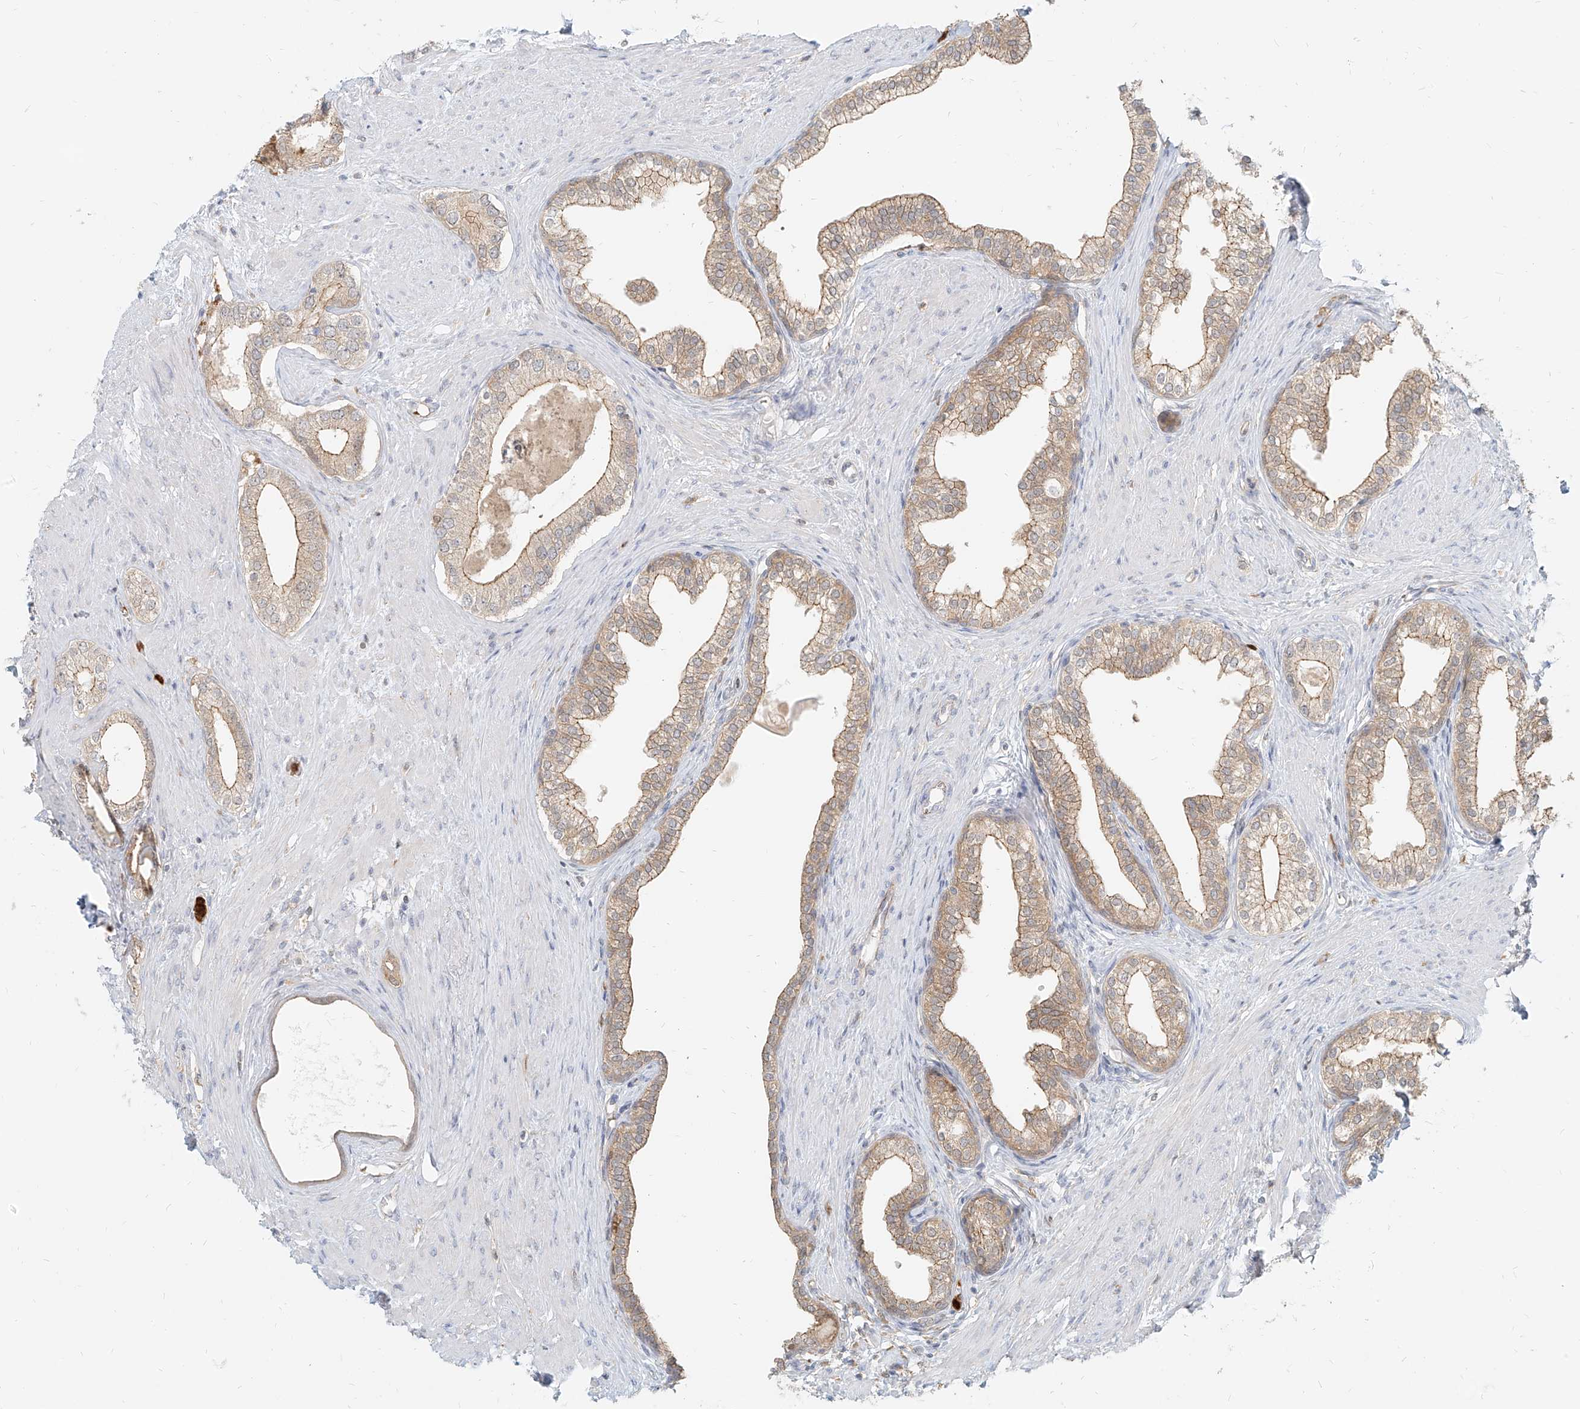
{"staining": {"intensity": "weak", "quantity": ">75%", "location": "cytoplasmic/membranous"}, "tissue": "prostate cancer", "cell_type": "Tumor cells", "image_type": "cancer", "snomed": [{"axis": "morphology", "description": "Adenocarcinoma, High grade"}, {"axis": "topography", "description": "Prostate"}], "caption": "Immunohistochemical staining of human adenocarcinoma (high-grade) (prostate) reveals low levels of weak cytoplasmic/membranous protein positivity in approximately >75% of tumor cells.", "gene": "PGD", "patient": {"sex": "male", "age": 63}}